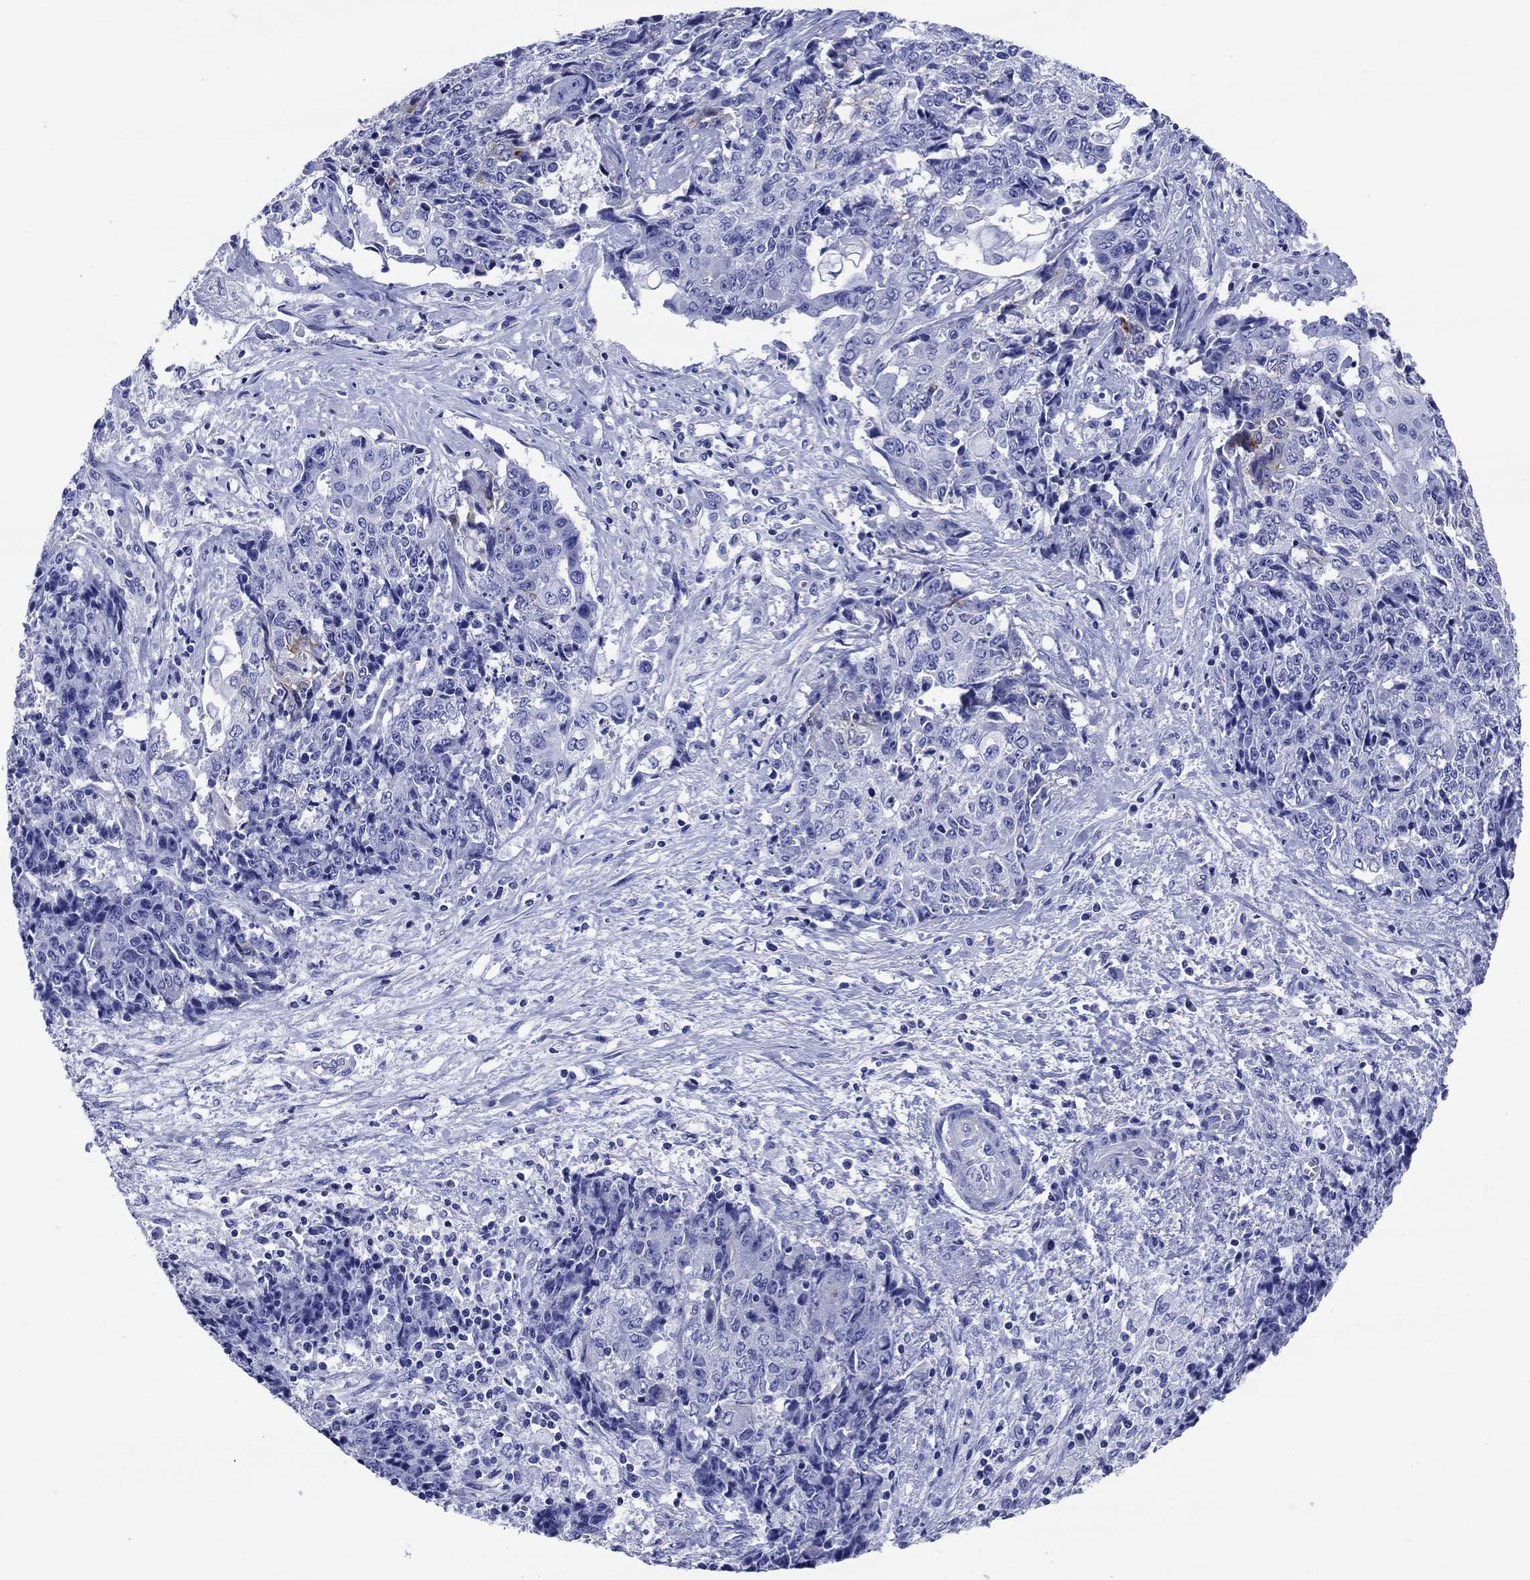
{"staining": {"intensity": "negative", "quantity": "none", "location": "none"}, "tissue": "ovarian cancer", "cell_type": "Tumor cells", "image_type": "cancer", "snomed": [{"axis": "morphology", "description": "Carcinoma, endometroid"}, {"axis": "topography", "description": "Ovary"}], "caption": "Ovarian cancer (endometroid carcinoma) was stained to show a protein in brown. There is no significant positivity in tumor cells.", "gene": "SLC1A2", "patient": {"sex": "female", "age": 42}}